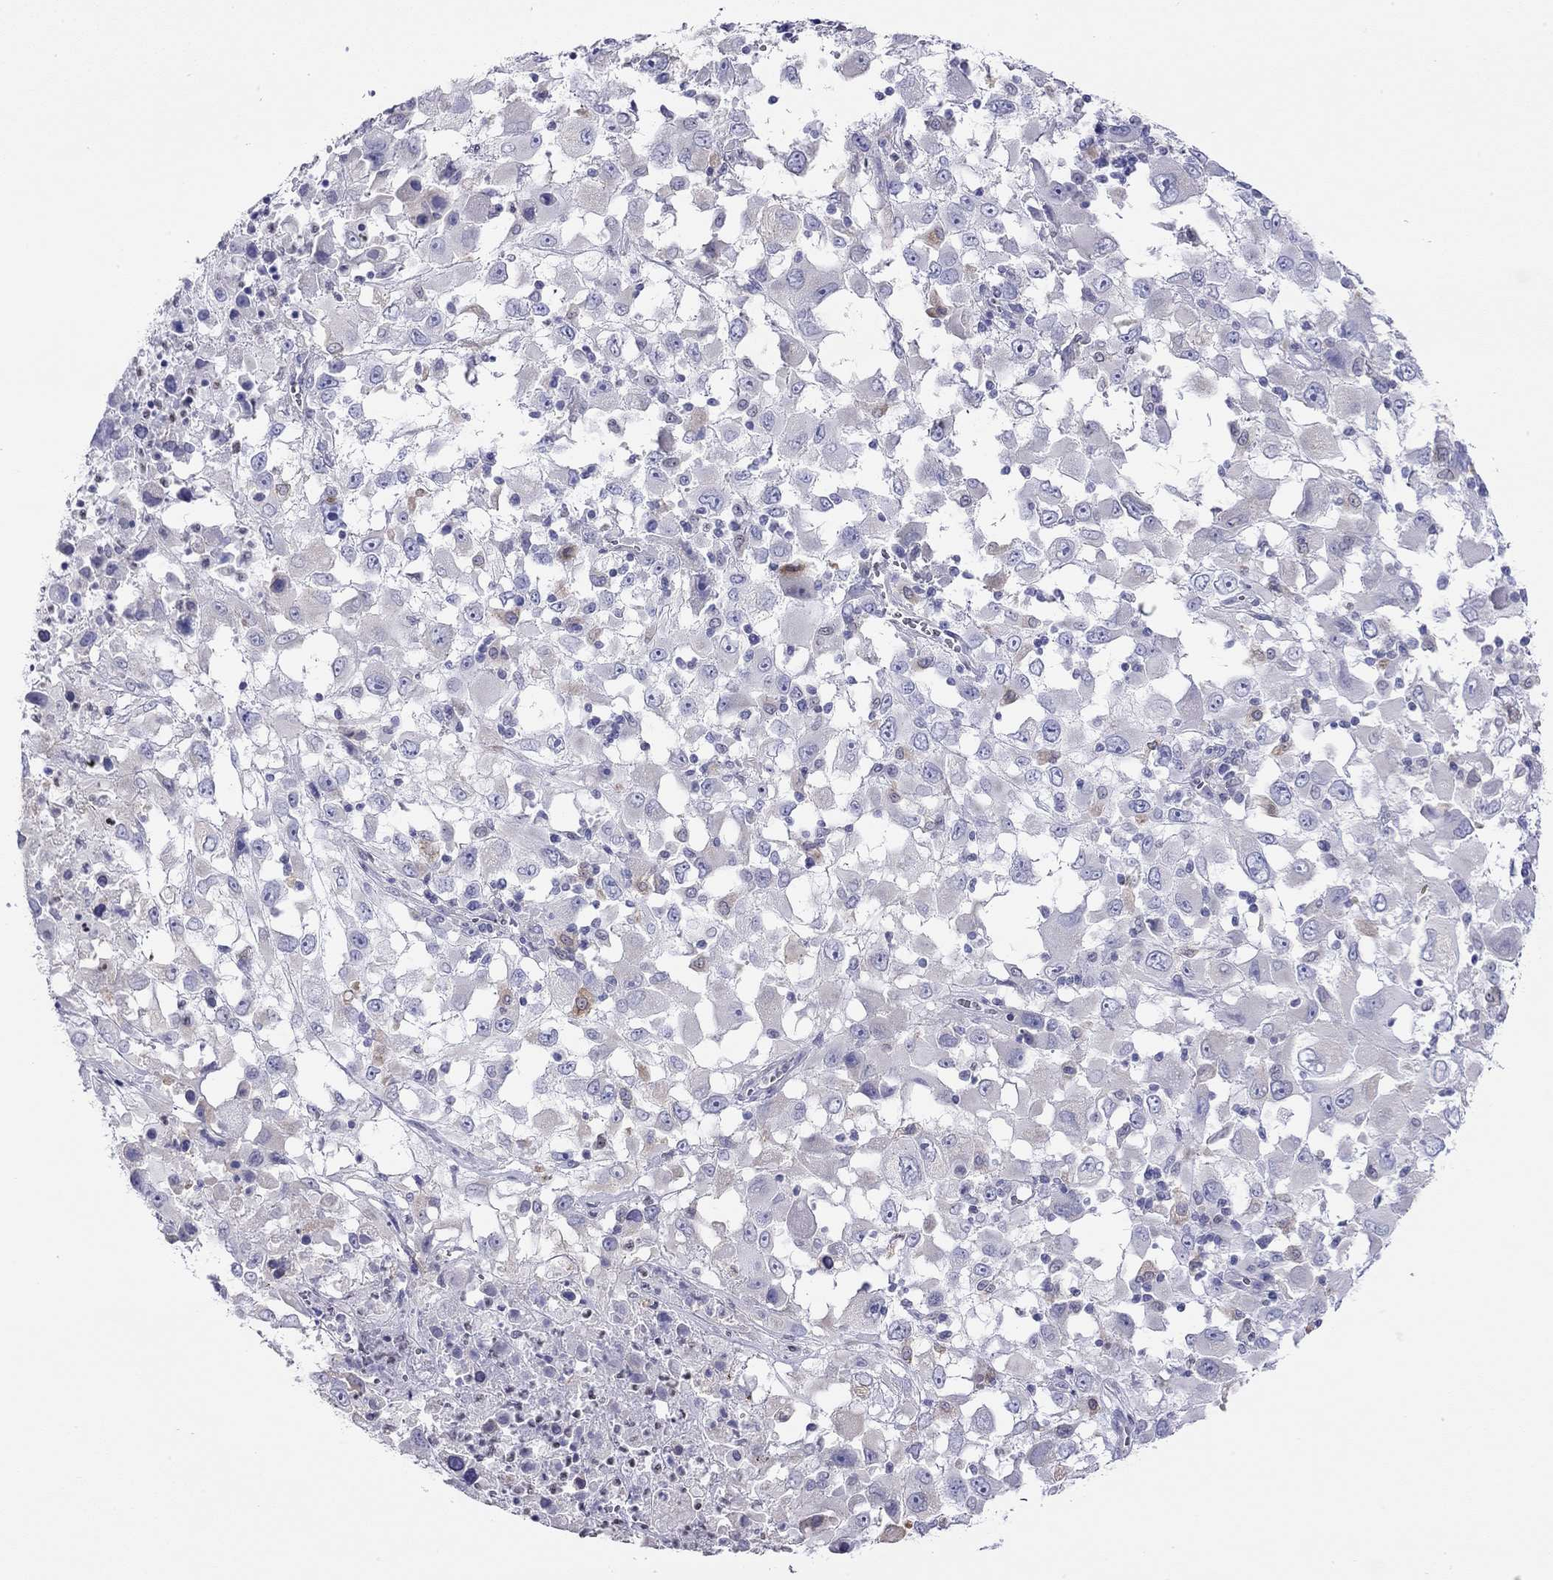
{"staining": {"intensity": "negative", "quantity": "none", "location": "none"}, "tissue": "melanoma", "cell_type": "Tumor cells", "image_type": "cancer", "snomed": [{"axis": "morphology", "description": "Malignant melanoma, Metastatic site"}, {"axis": "topography", "description": "Soft tissue"}], "caption": "Immunohistochemistry (IHC) of malignant melanoma (metastatic site) displays no positivity in tumor cells. The staining was performed using DAB (3,3'-diaminobenzidine) to visualize the protein expression in brown, while the nuclei were stained in blue with hematoxylin (Magnification: 20x).", "gene": "SLC46A2", "patient": {"sex": "male", "age": 50}}